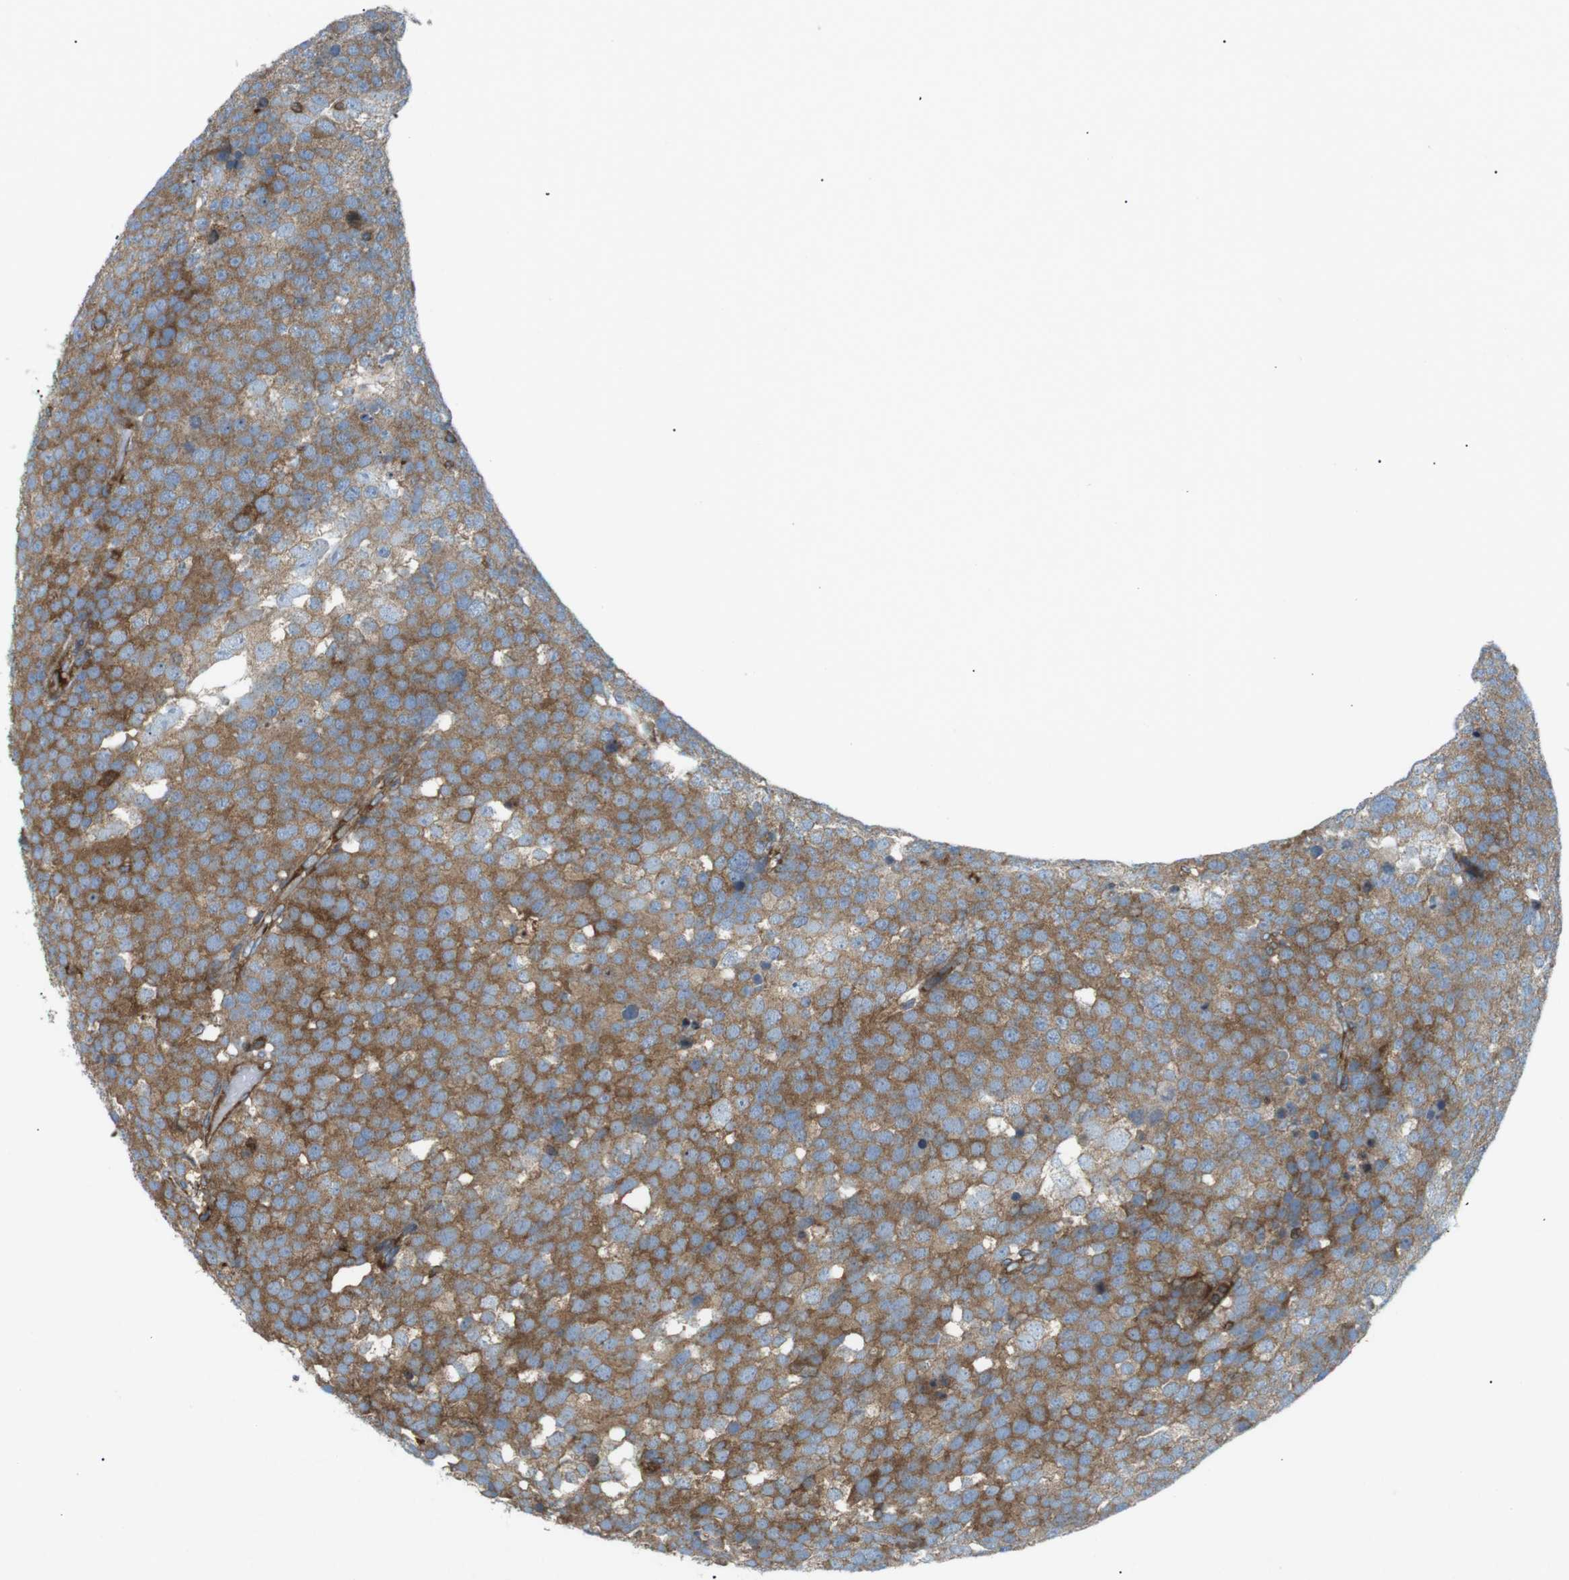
{"staining": {"intensity": "moderate", "quantity": ">75%", "location": "cytoplasmic/membranous"}, "tissue": "testis cancer", "cell_type": "Tumor cells", "image_type": "cancer", "snomed": [{"axis": "morphology", "description": "Seminoma, NOS"}, {"axis": "topography", "description": "Testis"}], "caption": "IHC micrograph of testis cancer stained for a protein (brown), which reveals medium levels of moderate cytoplasmic/membranous staining in about >75% of tumor cells.", "gene": "FLII", "patient": {"sex": "male", "age": 71}}